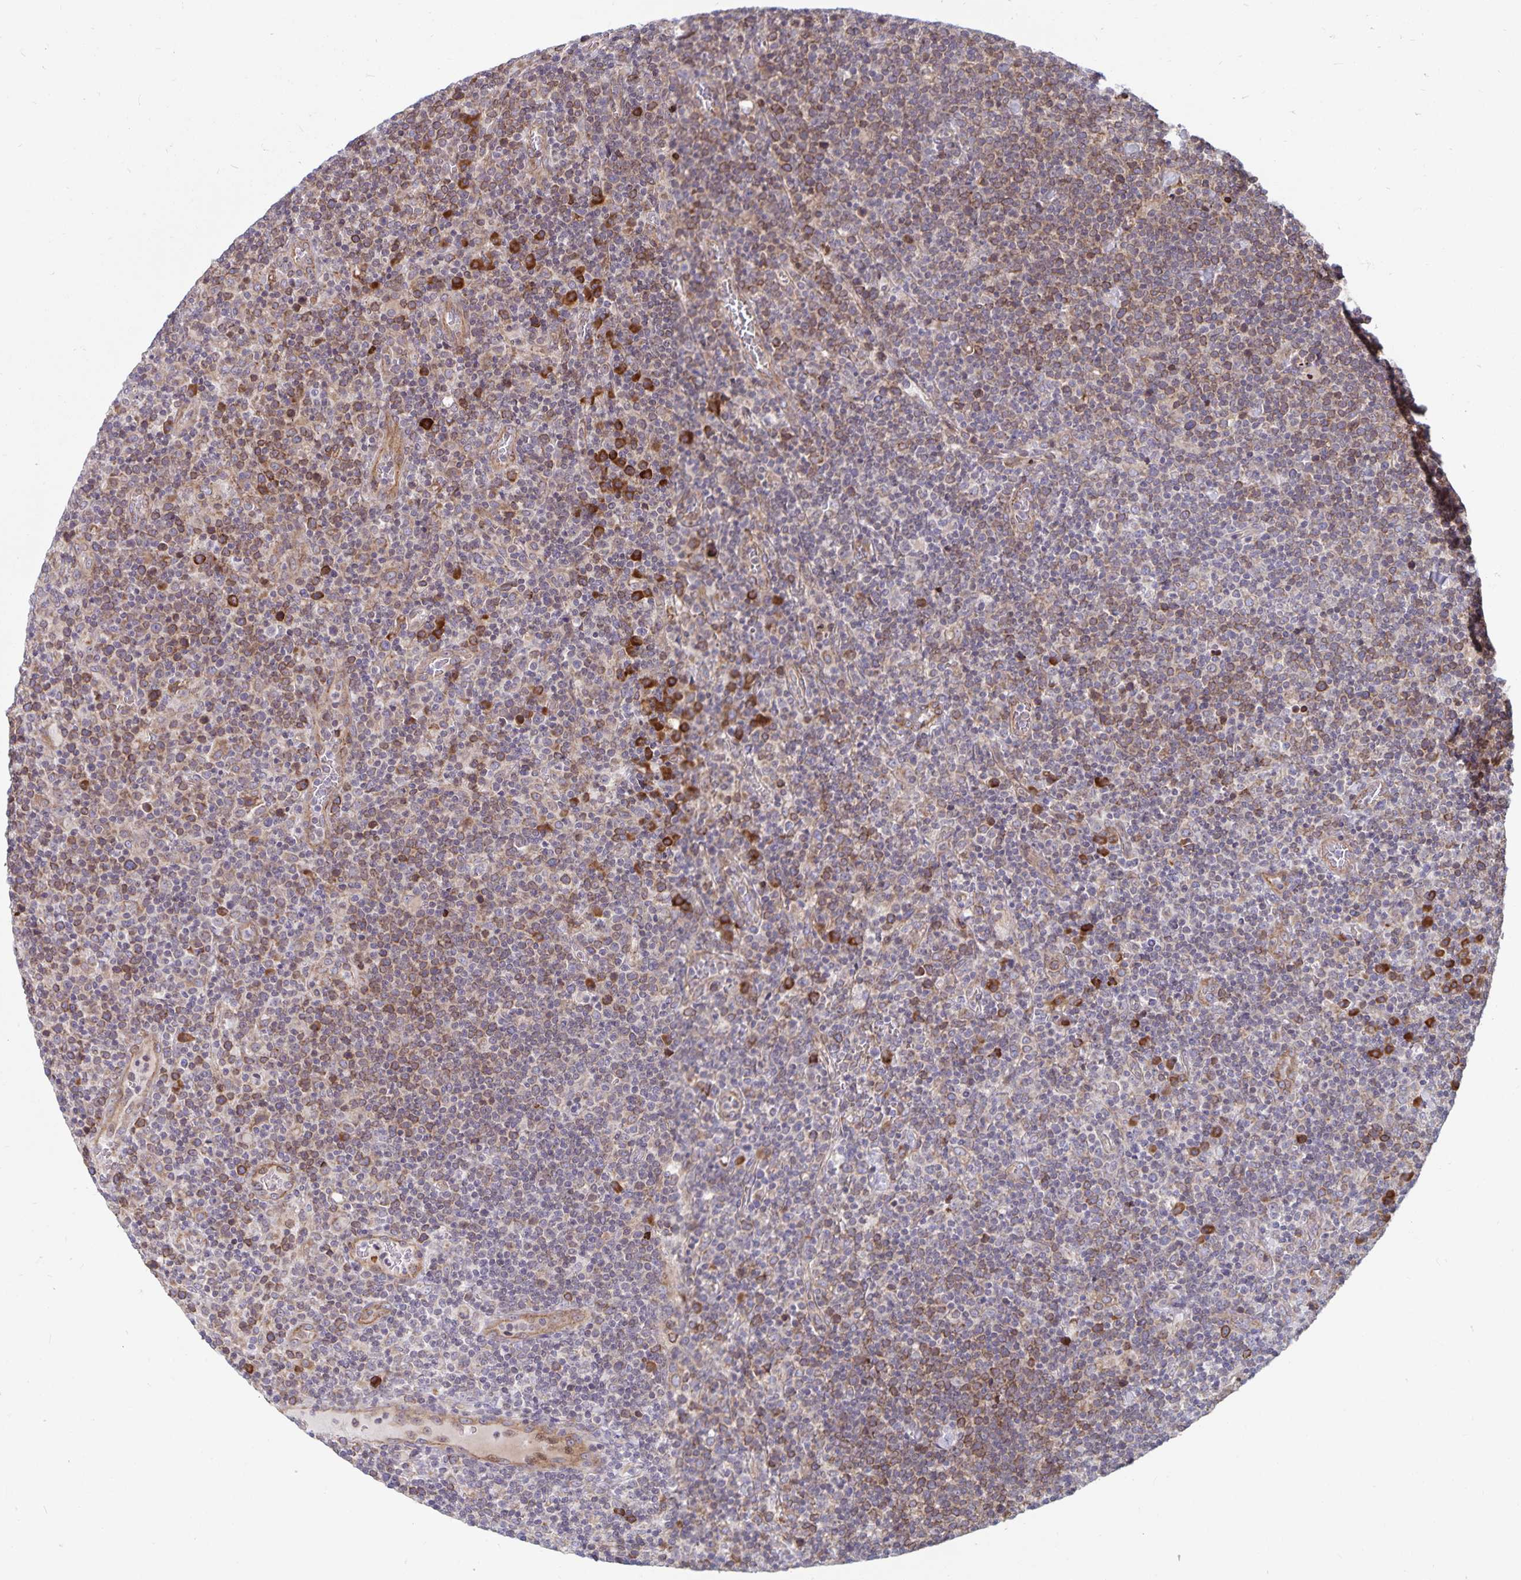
{"staining": {"intensity": "moderate", "quantity": "25%-75%", "location": "cytoplasmic/membranous"}, "tissue": "lymphoma", "cell_type": "Tumor cells", "image_type": "cancer", "snomed": [{"axis": "morphology", "description": "Malignant lymphoma, non-Hodgkin's type, High grade"}, {"axis": "topography", "description": "Lymph node"}], "caption": "Immunohistochemistry (IHC) staining of lymphoma, which demonstrates medium levels of moderate cytoplasmic/membranous positivity in about 25%-75% of tumor cells indicating moderate cytoplasmic/membranous protein staining. The staining was performed using DAB (brown) for protein detection and nuclei were counterstained in hematoxylin (blue).", "gene": "SEC62", "patient": {"sex": "male", "age": 61}}